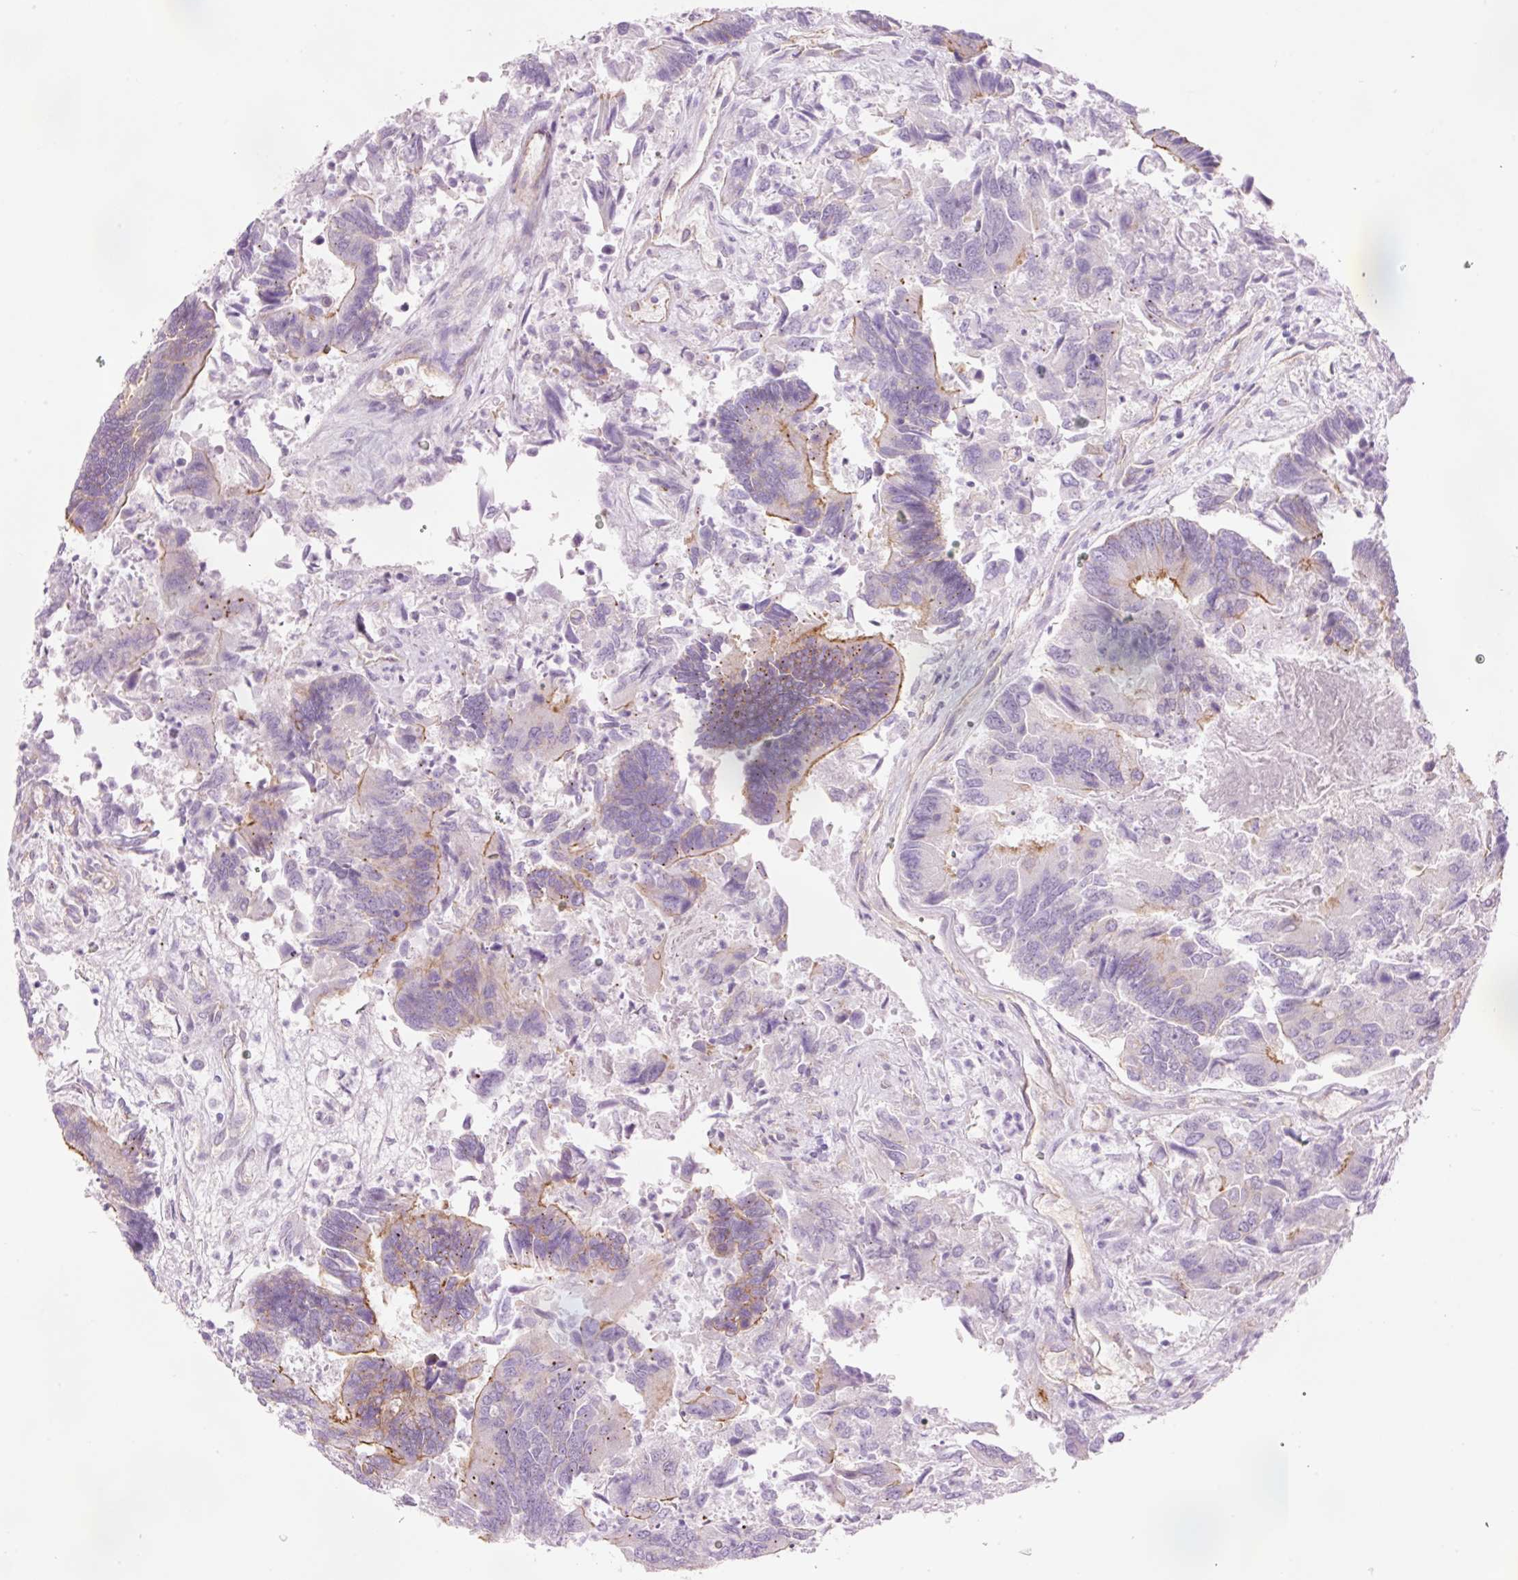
{"staining": {"intensity": "moderate", "quantity": "<25%", "location": "cytoplasmic/membranous"}, "tissue": "colorectal cancer", "cell_type": "Tumor cells", "image_type": "cancer", "snomed": [{"axis": "morphology", "description": "Adenocarcinoma, NOS"}, {"axis": "topography", "description": "Colon"}], "caption": "Colorectal cancer (adenocarcinoma) tissue exhibits moderate cytoplasmic/membranous staining in about <25% of tumor cells", "gene": "HSPA4L", "patient": {"sex": "female", "age": 67}}